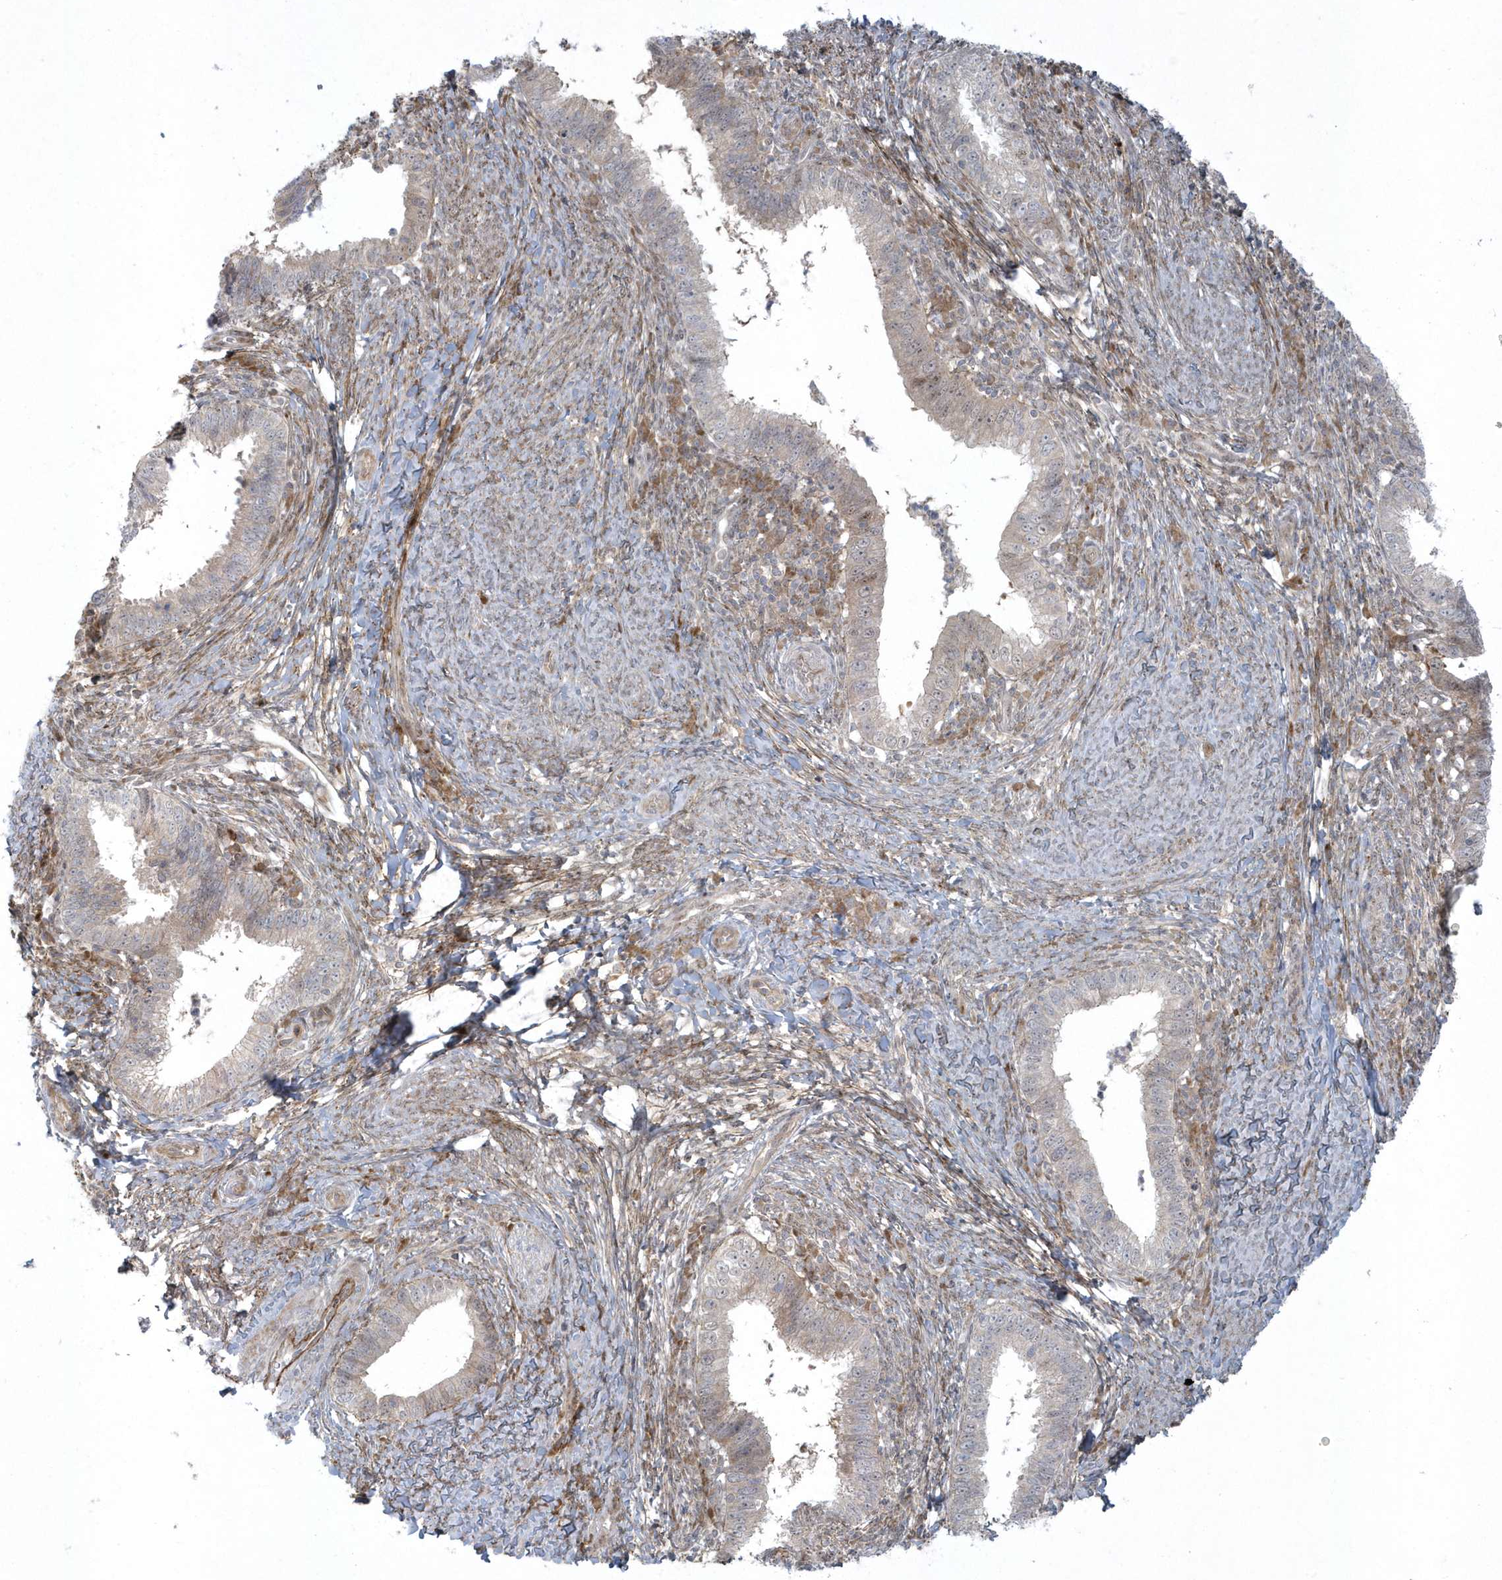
{"staining": {"intensity": "weak", "quantity": "<25%", "location": "cytoplasmic/membranous,nuclear"}, "tissue": "cervical cancer", "cell_type": "Tumor cells", "image_type": "cancer", "snomed": [{"axis": "morphology", "description": "Adenocarcinoma, NOS"}, {"axis": "topography", "description": "Cervix"}], "caption": "Cervical cancer stained for a protein using immunohistochemistry (IHC) reveals no staining tumor cells.", "gene": "MASP2", "patient": {"sex": "female", "age": 36}}